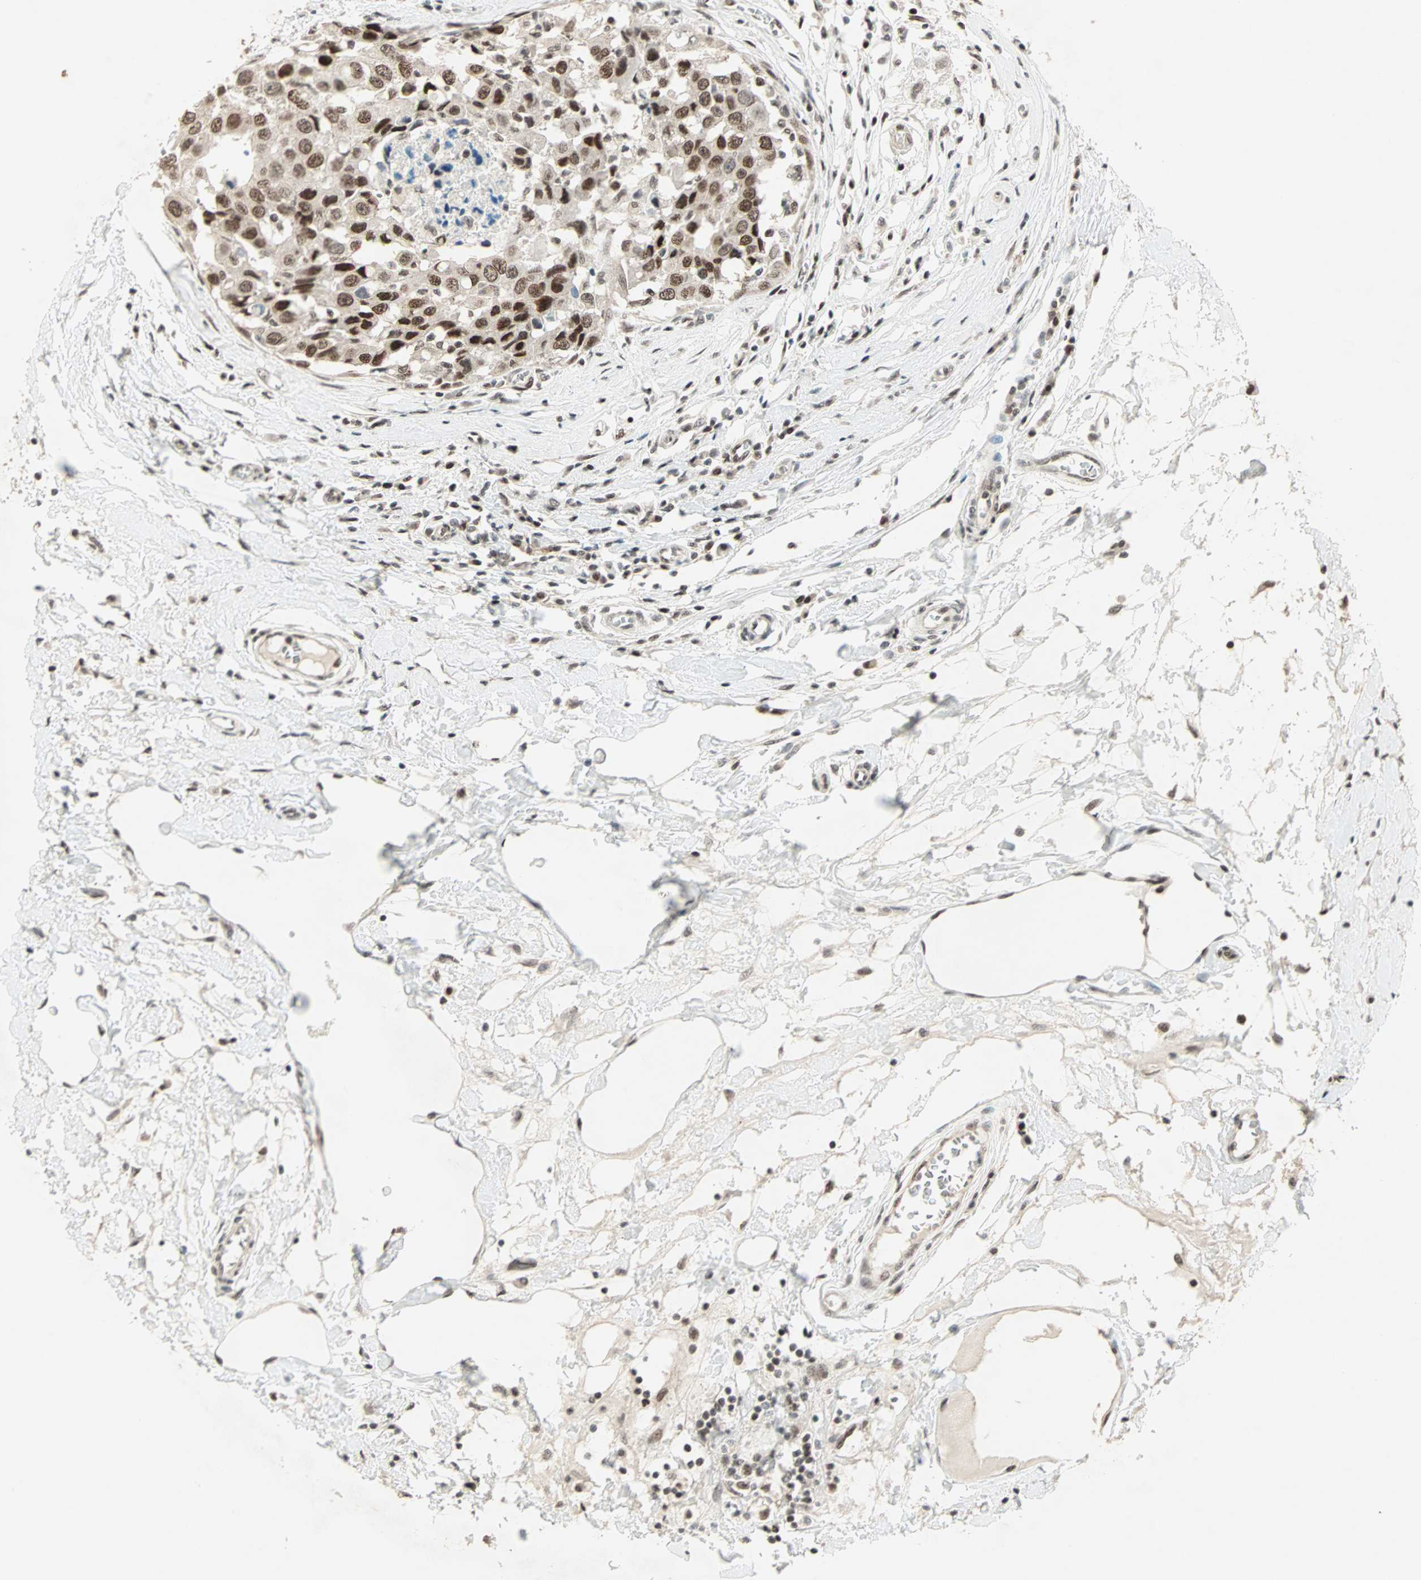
{"staining": {"intensity": "moderate", "quantity": ">75%", "location": "nuclear"}, "tissue": "breast cancer", "cell_type": "Tumor cells", "image_type": "cancer", "snomed": [{"axis": "morphology", "description": "Duct carcinoma"}, {"axis": "topography", "description": "Breast"}], "caption": "This image displays breast infiltrating ductal carcinoma stained with immunohistochemistry (IHC) to label a protein in brown. The nuclear of tumor cells show moderate positivity for the protein. Nuclei are counter-stained blue.", "gene": "MDC1", "patient": {"sex": "female", "age": 27}}